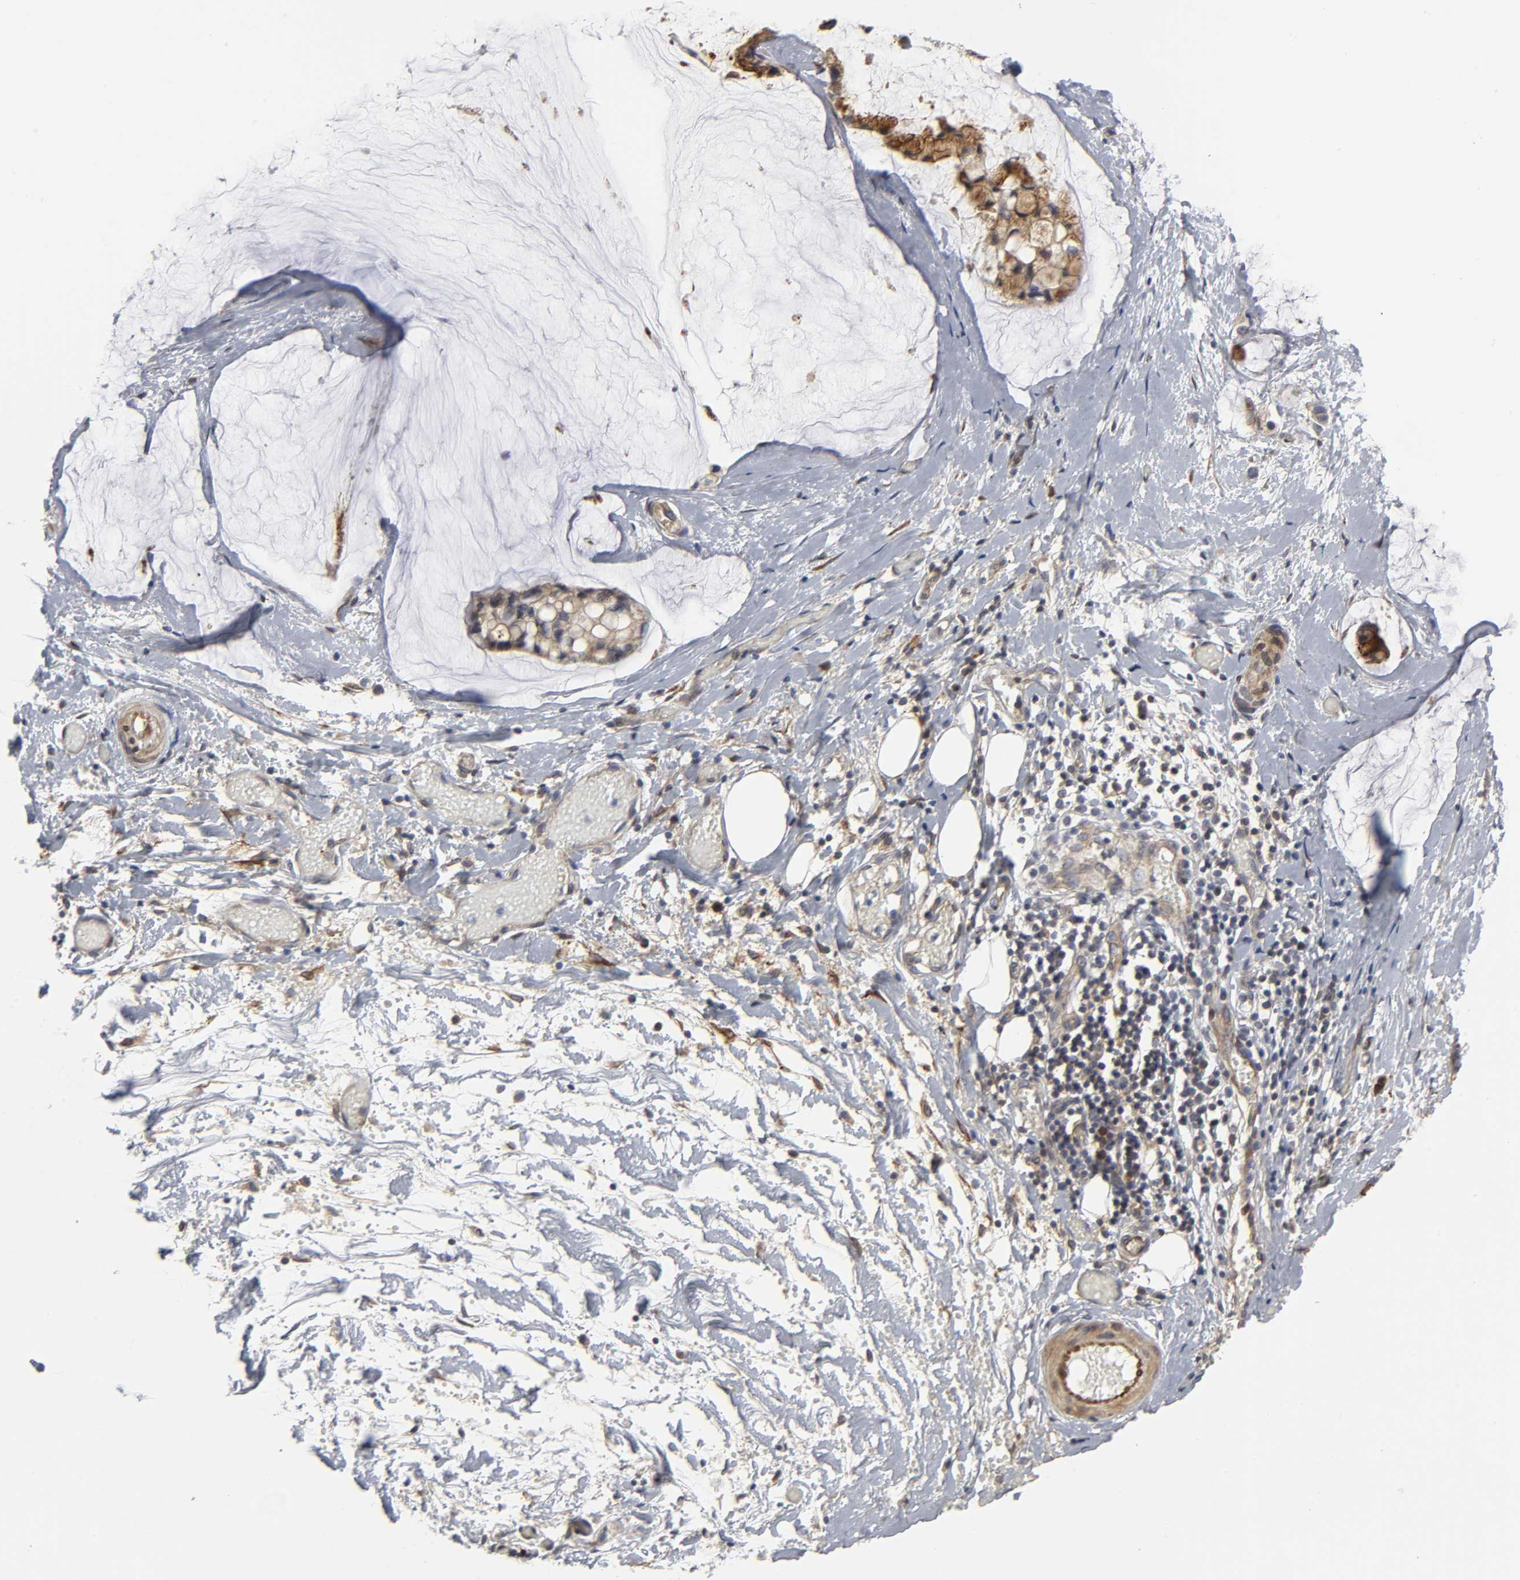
{"staining": {"intensity": "moderate", "quantity": "25%-75%", "location": "cytoplasmic/membranous"}, "tissue": "ovarian cancer", "cell_type": "Tumor cells", "image_type": "cancer", "snomed": [{"axis": "morphology", "description": "Cystadenocarcinoma, mucinous, NOS"}, {"axis": "topography", "description": "Ovary"}], "caption": "Ovarian cancer stained with a protein marker exhibits moderate staining in tumor cells.", "gene": "ASB6", "patient": {"sex": "female", "age": 39}}